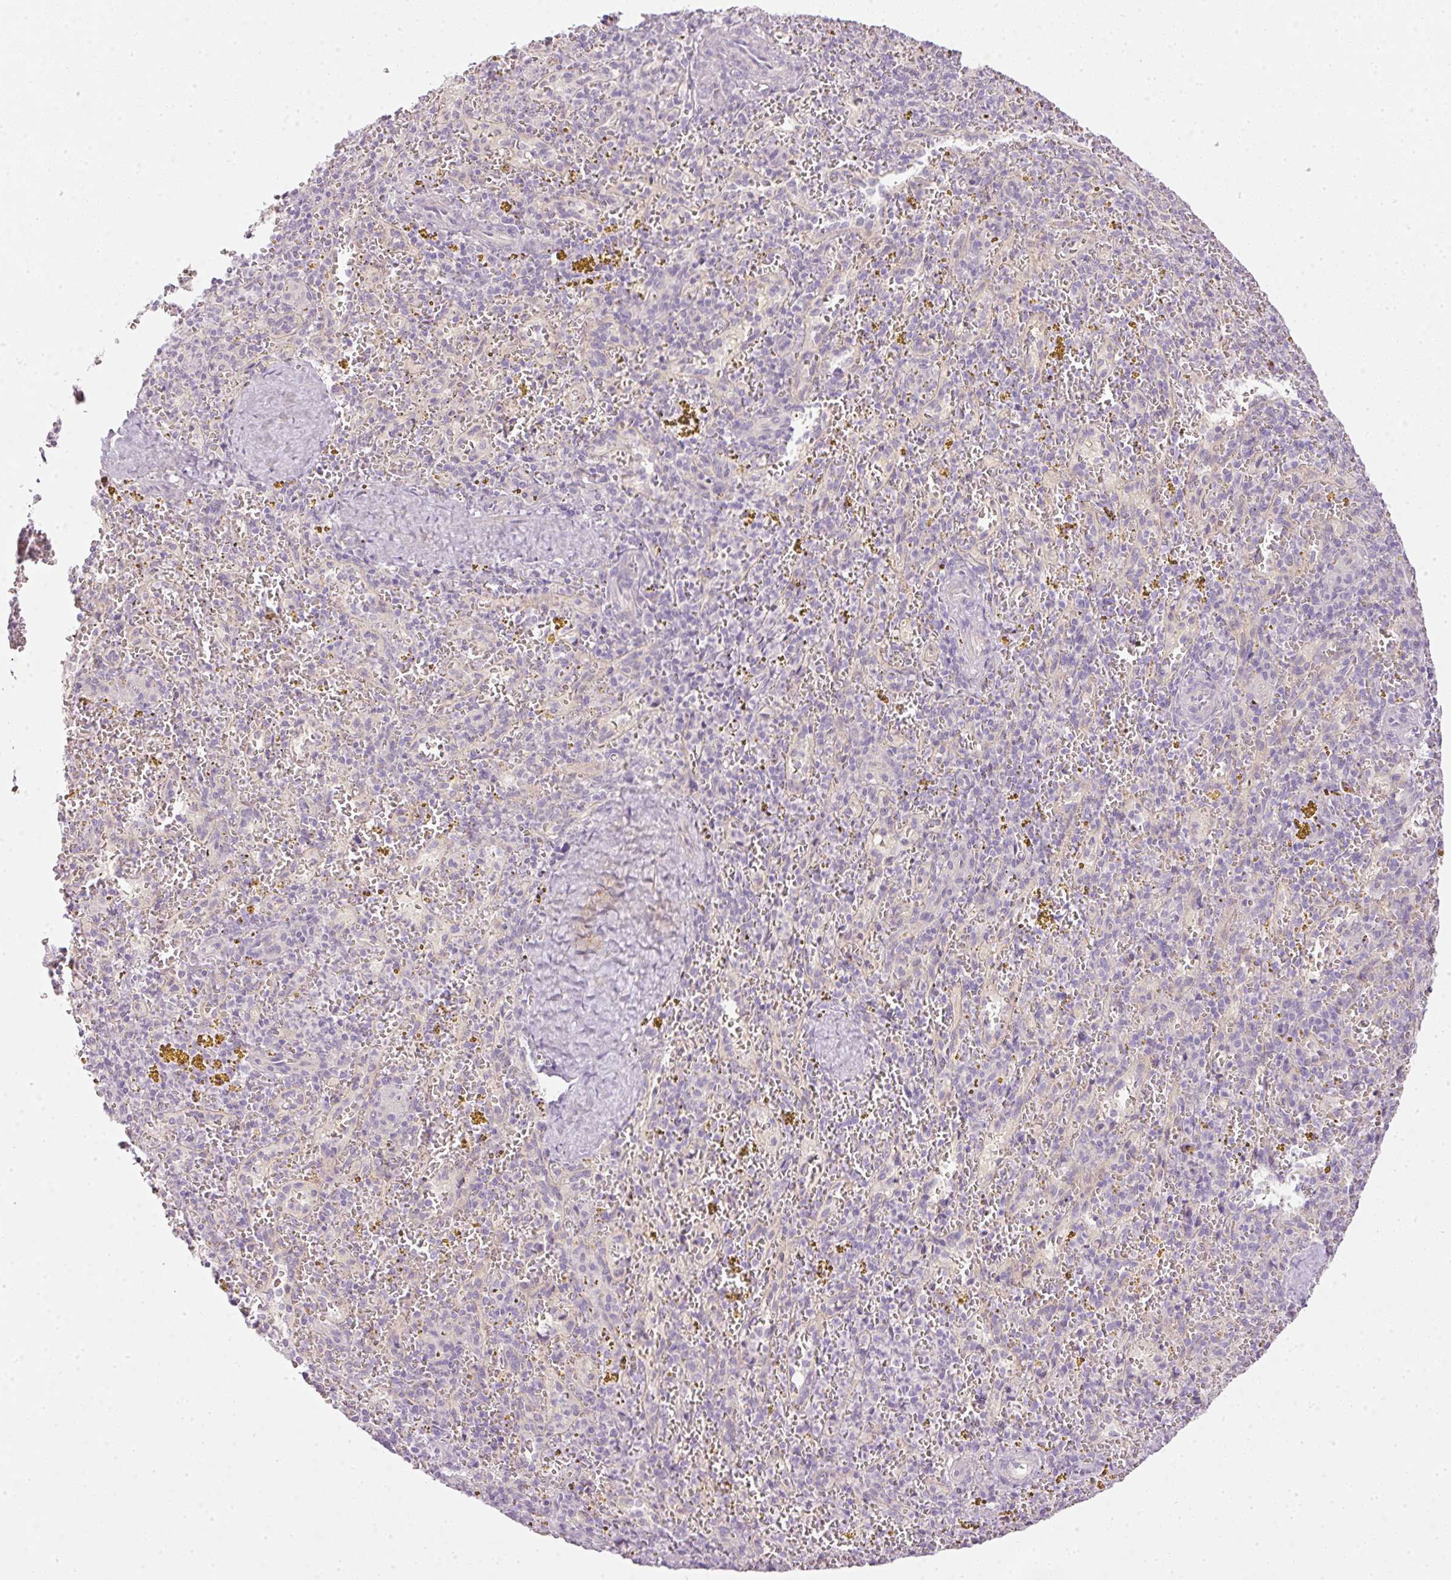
{"staining": {"intensity": "negative", "quantity": "none", "location": "none"}, "tissue": "spleen", "cell_type": "Cells in red pulp", "image_type": "normal", "snomed": [{"axis": "morphology", "description": "Normal tissue, NOS"}, {"axis": "topography", "description": "Spleen"}], "caption": "Immunohistochemical staining of benign spleen reveals no significant expression in cells in red pulp.", "gene": "RAX2", "patient": {"sex": "male", "age": 57}}